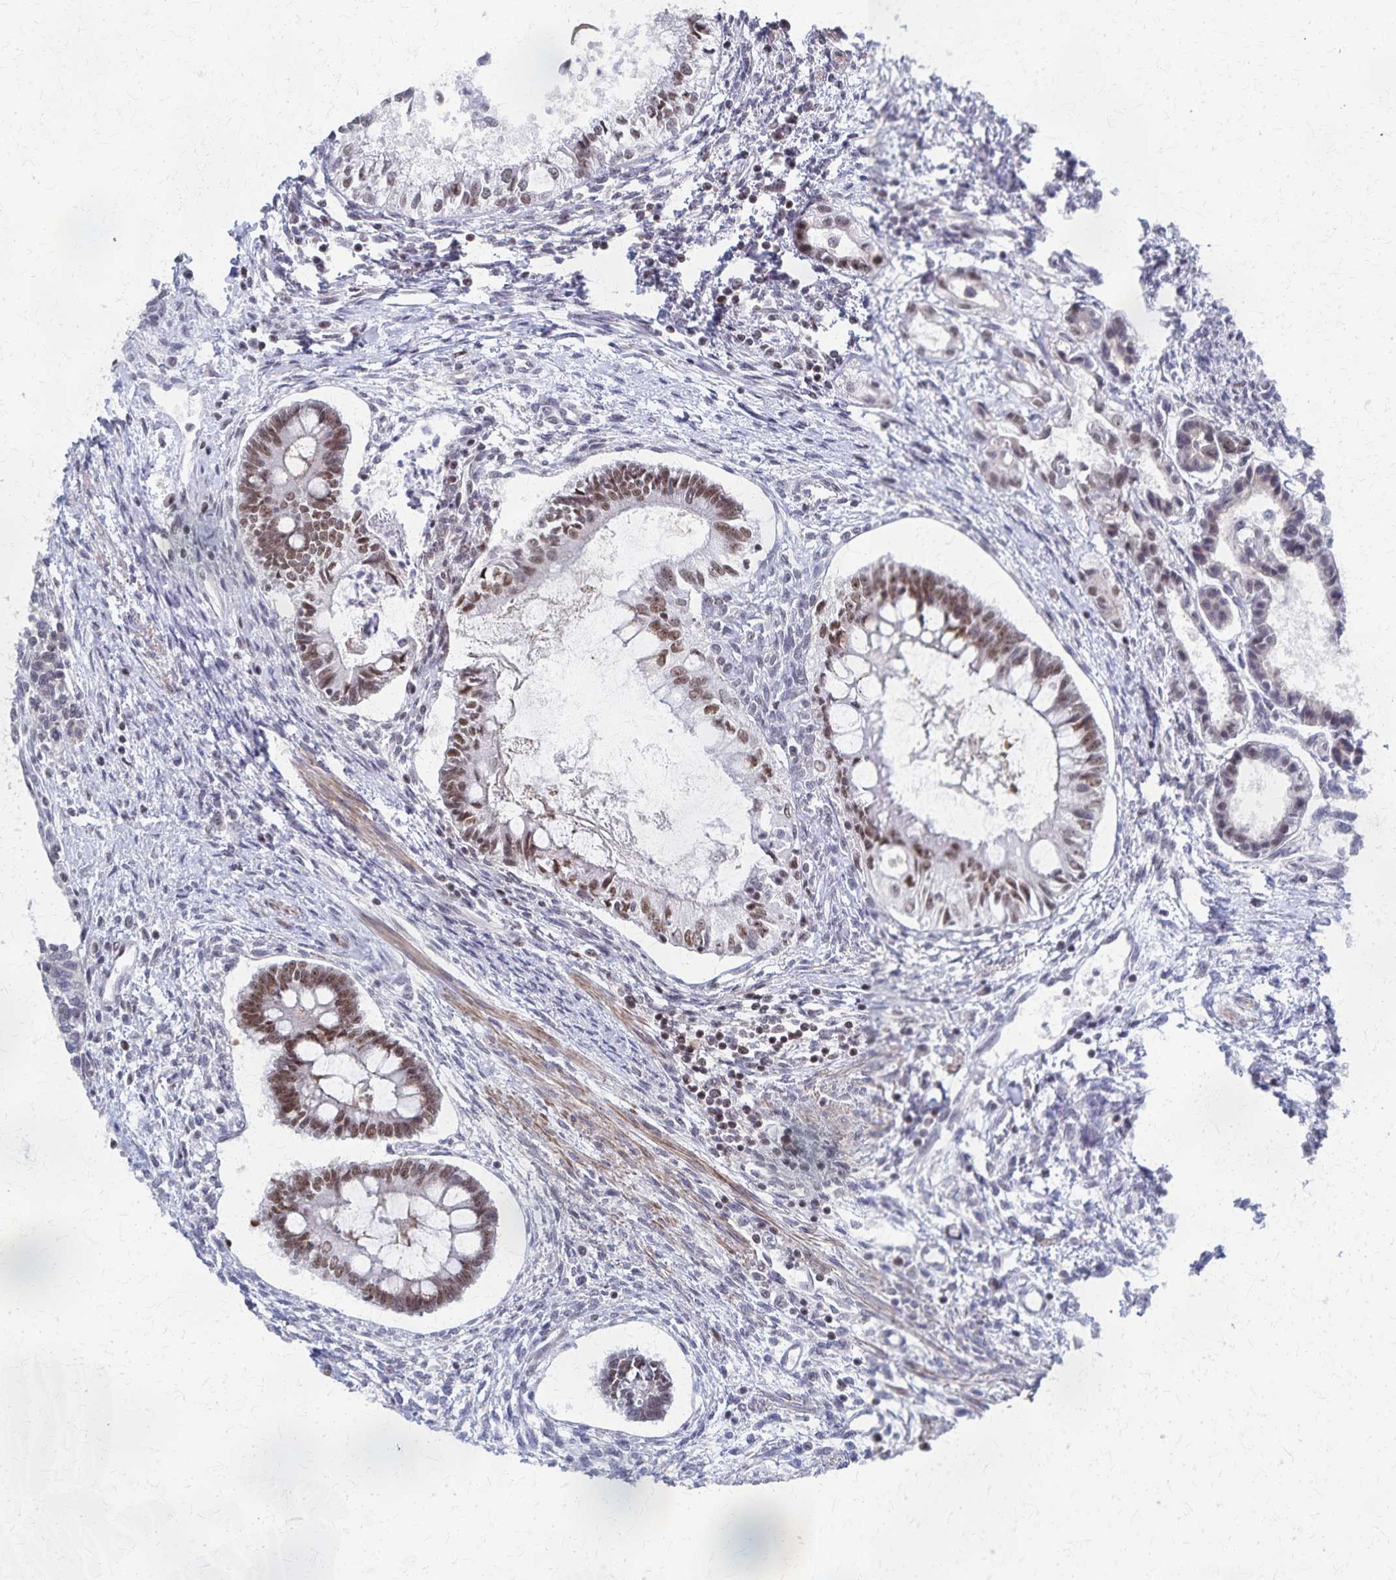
{"staining": {"intensity": "moderate", "quantity": "25%-75%", "location": "nuclear"}, "tissue": "testis cancer", "cell_type": "Tumor cells", "image_type": "cancer", "snomed": [{"axis": "morphology", "description": "Carcinoma, Embryonal, NOS"}, {"axis": "topography", "description": "Testis"}], "caption": "Immunohistochemistry (IHC) (DAB (3,3'-diaminobenzidine)) staining of testis cancer (embryonal carcinoma) exhibits moderate nuclear protein positivity in approximately 25%-75% of tumor cells. The protein of interest is stained brown, and the nuclei are stained in blue (DAB (3,3'-diaminobenzidine) IHC with brightfield microscopy, high magnification).", "gene": "GTF2B", "patient": {"sex": "male", "age": 37}}